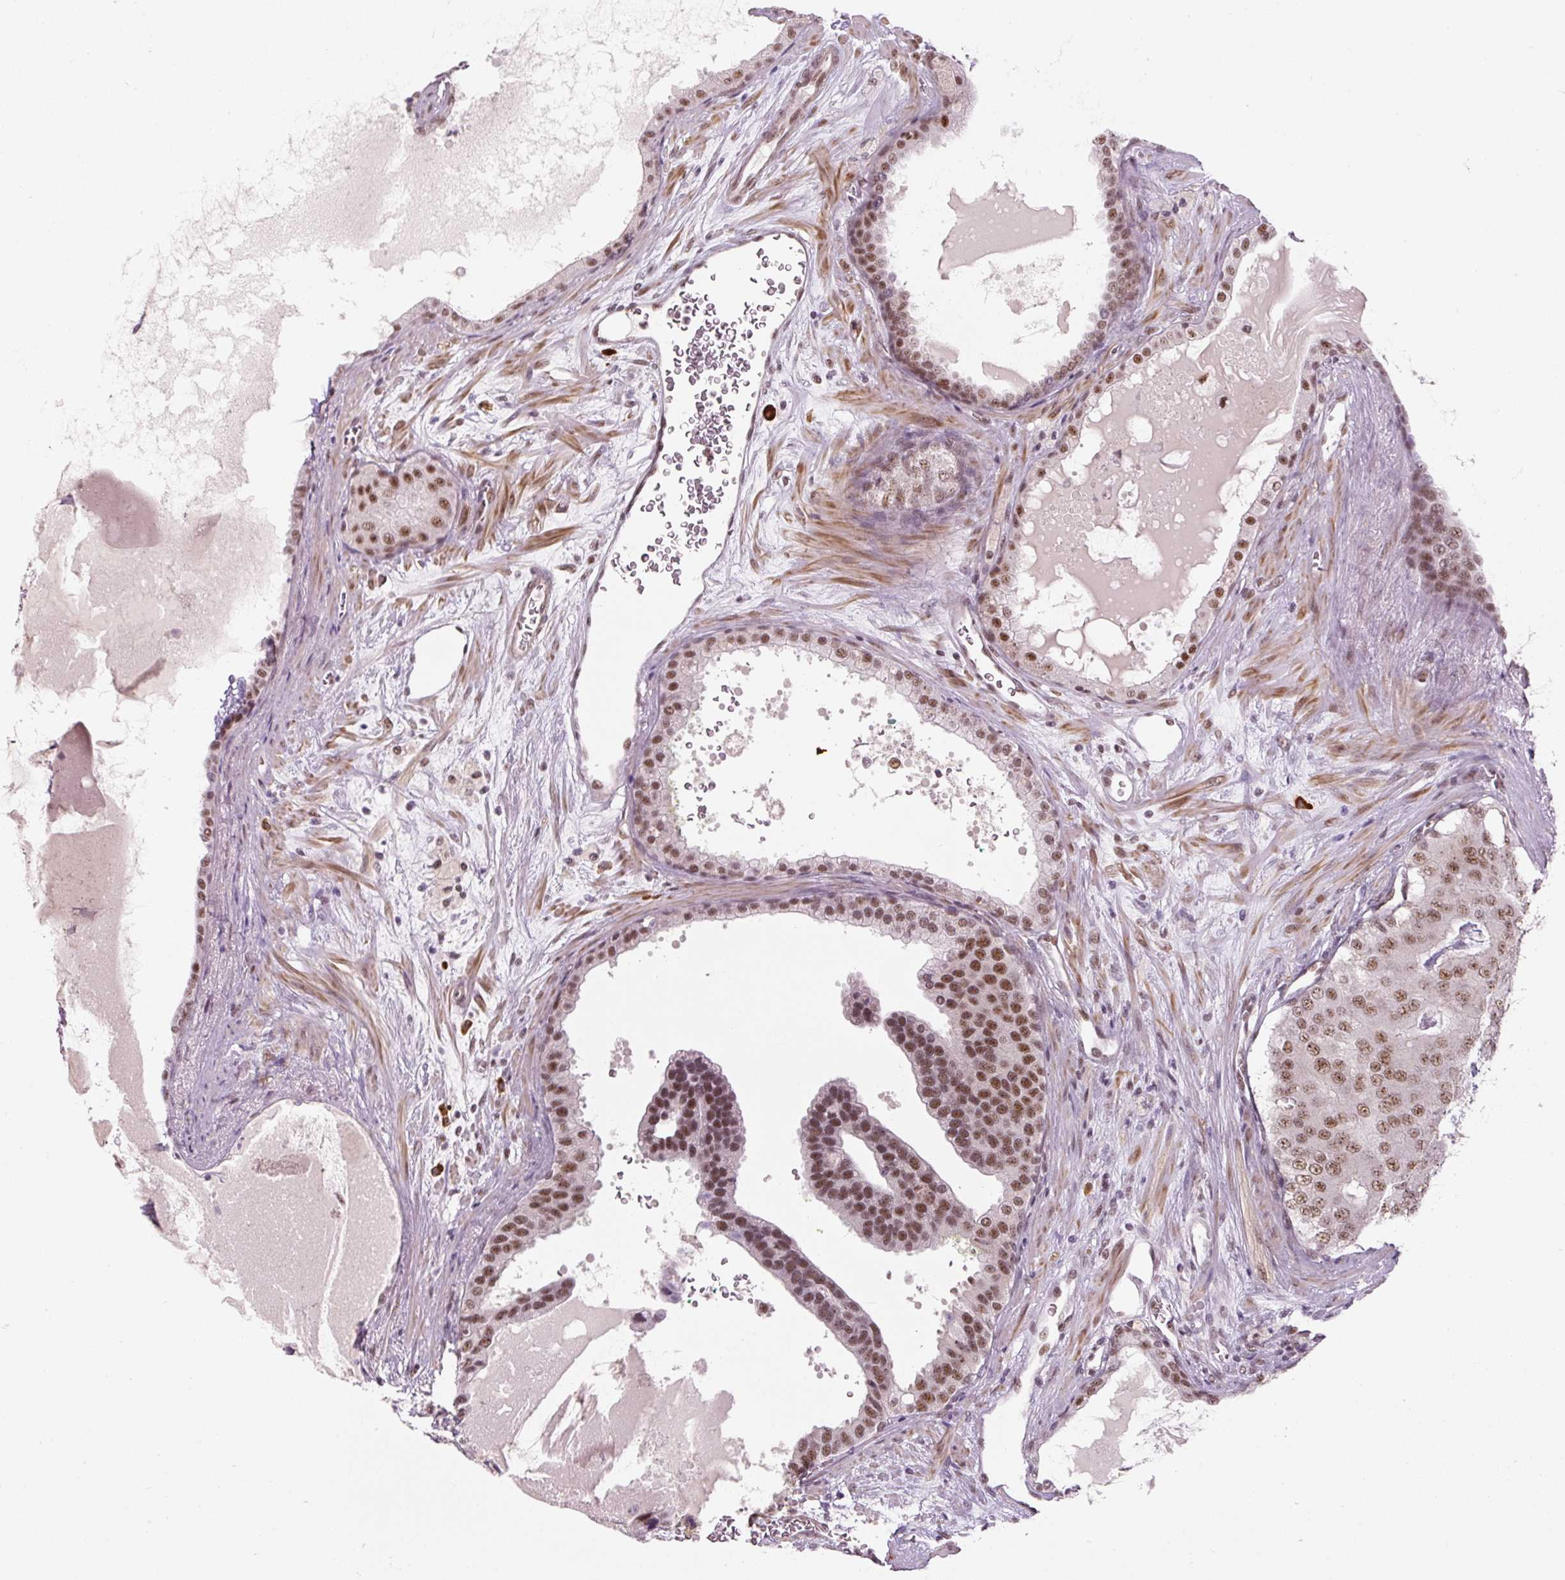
{"staining": {"intensity": "moderate", "quantity": ">75%", "location": "nuclear"}, "tissue": "prostate cancer", "cell_type": "Tumor cells", "image_type": "cancer", "snomed": [{"axis": "morphology", "description": "Adenocarcinoma, High grade"}, {"axis": "topography", "description": "Prostate"}], "caption": "High-magnification brightfield microscopy of prostate high-grade adenocarcinoma stained with DAB (brown) and counterstained with hematoxylin (blue). tumor cells exhibit moderate nuclear positivity is appreciated in about>75% of cells.", "gene": "U2AF2", "patient": {"sex": "male", "age": 55}}